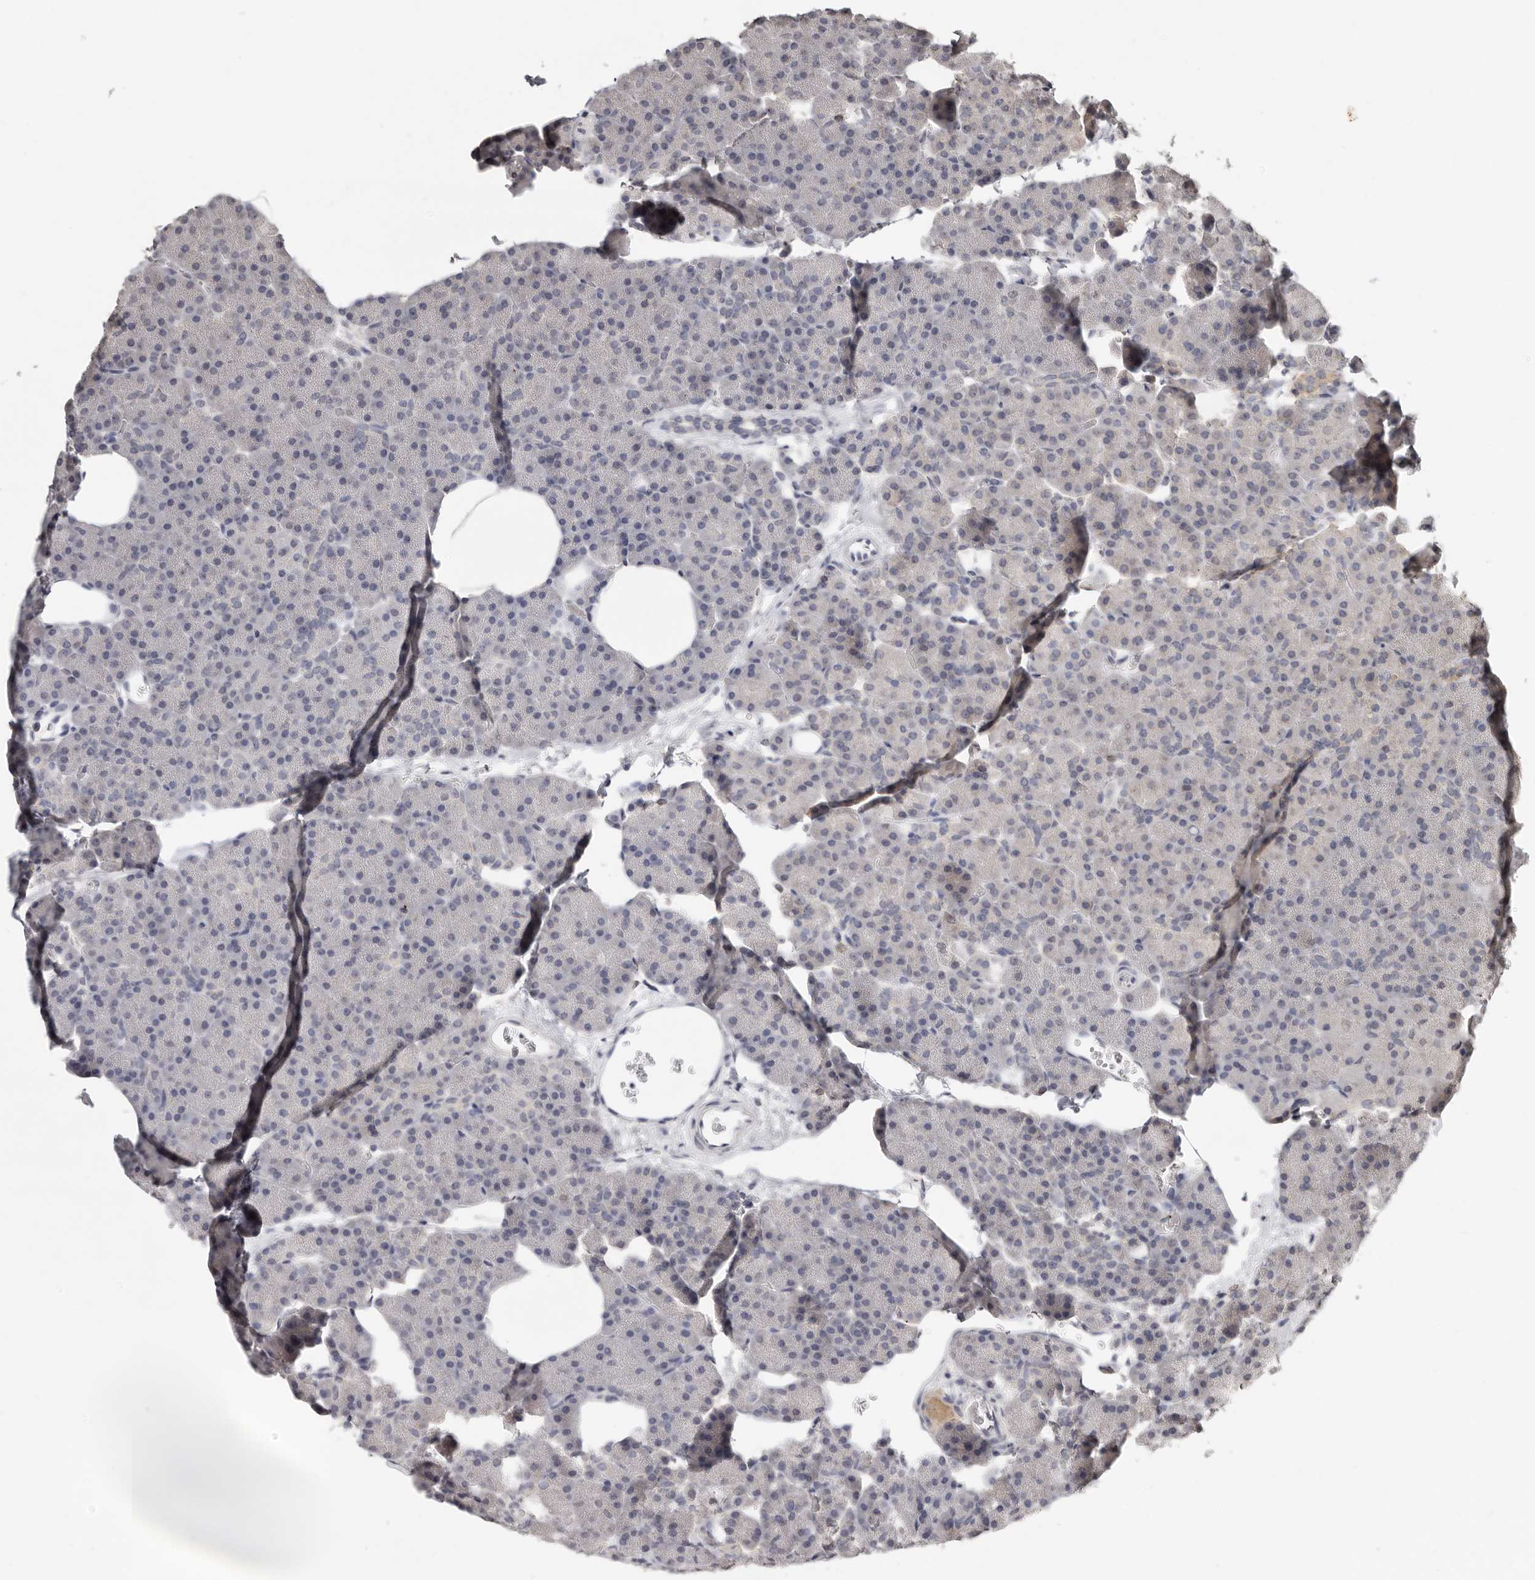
{"staining": {"intensity": "negative", "quantity": "none", "location": "none"}, "tissue": "pancreas", "cell_type": "Exocrine glandular cells", "image_type": "normal", "snomed": [{"axis": "morphology", "description": "Normal tissue, NOS"}, {"axis": "morphology", "description": "Carcinoid, malignant, NOS"}, {"axis": "topography", "description": "Pancreas"}], "caption": "A photomicrograph of pancreas stained for a protein shows no brown staining in exocrine glandular cells. The staining was performed using DAB (3,3'-diaminobenzidine) to visualize the protein expression in brown, while the nuclei were stained in blue with hematoxylin (Magnification: 20x).", "gene": "LINGO2", "patient": {"sex": "female", "age": 35}}